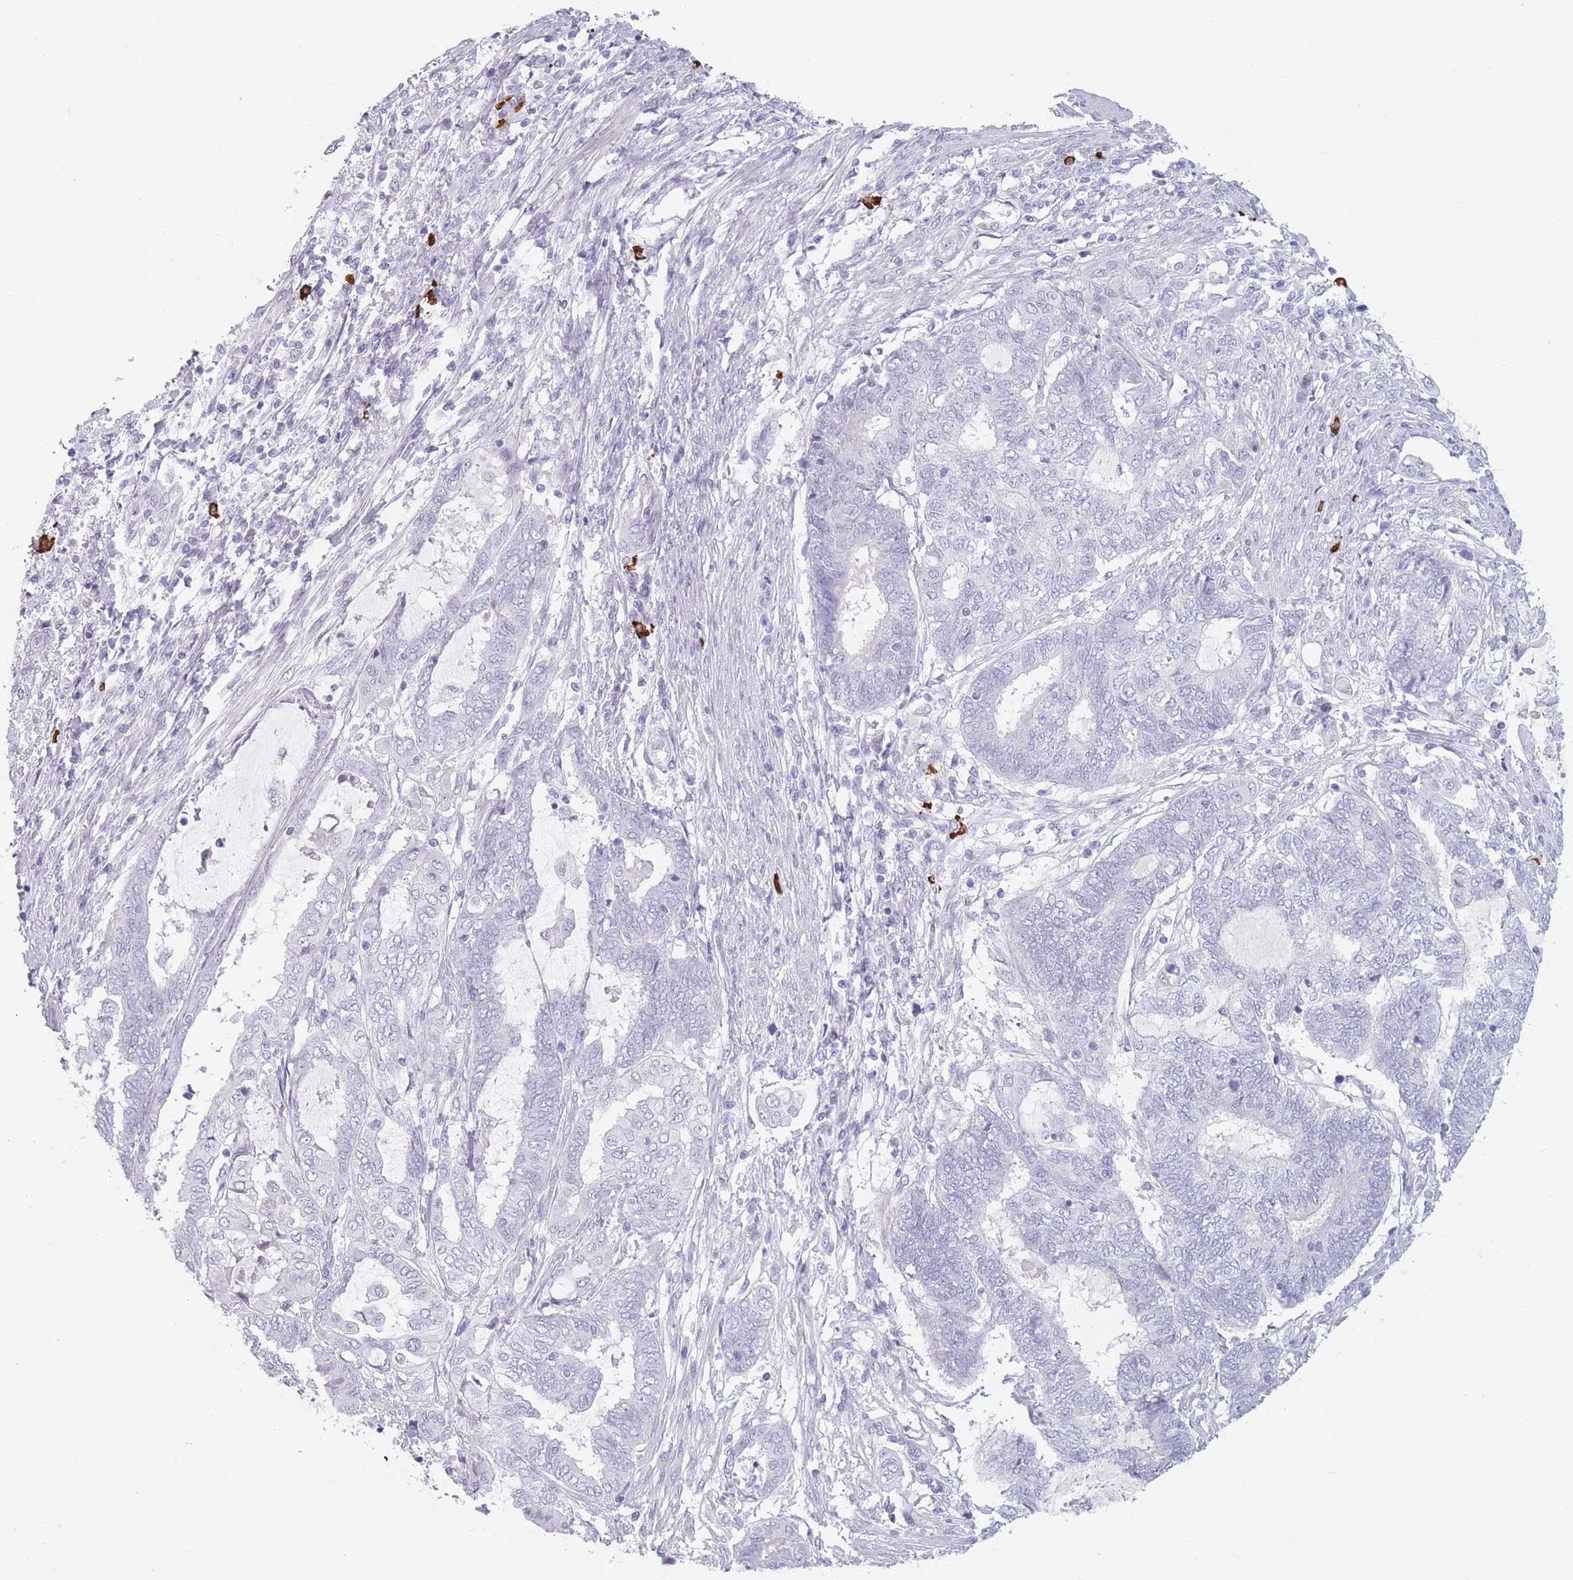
{"staining": {"intensity": "negative", "quantity": "none", "location": "none"}, "tissue": "endometrial cancer", "cell_type": "Tumor cells", "image_type": "cancer", "snomed": [{"axis": "morphology", "description": "Adenocarcinoma, NOS"}, {"axis": "topography", "description": "Uterus"}, {"axis": "topography", "description": "Endometrium"}], "caption": "The photomicrograph reveals no significant expression in tumor cells of endometrial cancer. The staining was performed using DAB (3,3'-diaminobenzidine) to visualize the protein expression in brown, while the nuclei were stained in blue with hematoxylin (Magnification: 20x).", "gene": "PLEKHG2", "patient": {"sex": "female", "age": 70}}